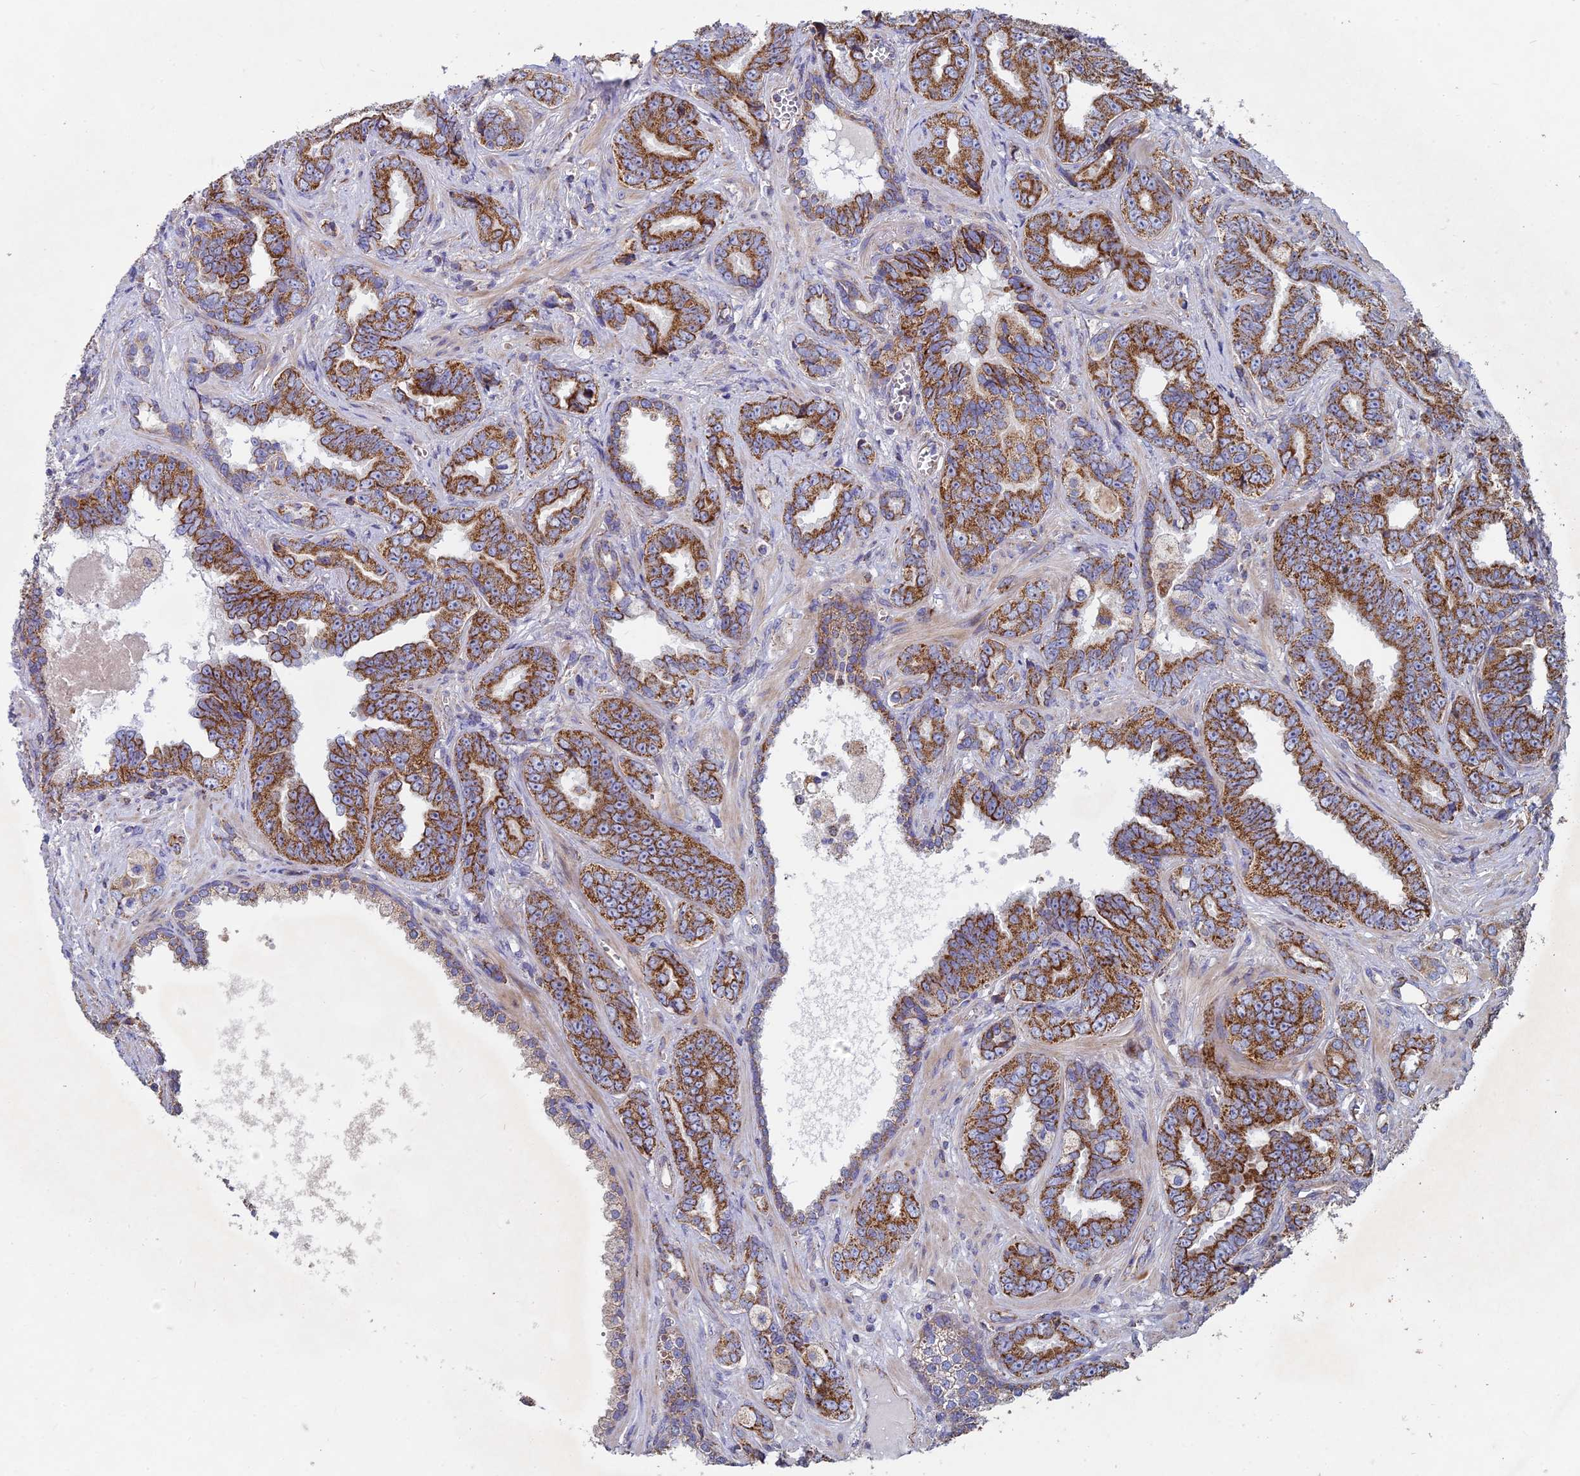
{"staining": {"intensity": "strong", "quantity": ">75%", "location": "cytoplasmic/membranous"}, "tissue": "prostate cancer", "cell_type": "Tumor cells", "image_type": "cancer", "snomed": [{"axis": "morphology", "description": "Adenocarcinoma, High grade"}, {"axis": "topography", "description": "Prostate"}], "caption": "High-magnification brightfield microscopy of prostate cancer (high-grade adenocarcinoma) stained with DAB (brown) and counterstained with hematoxylin (blue). tumor cells exhibit strong cytoplasmic/membranous expression is identified in about>75% of cells. (IHC, brightfield microscopy, high magnification).", "gene": "MRPS9", "patient": {"sex": "male", "age": 67}}